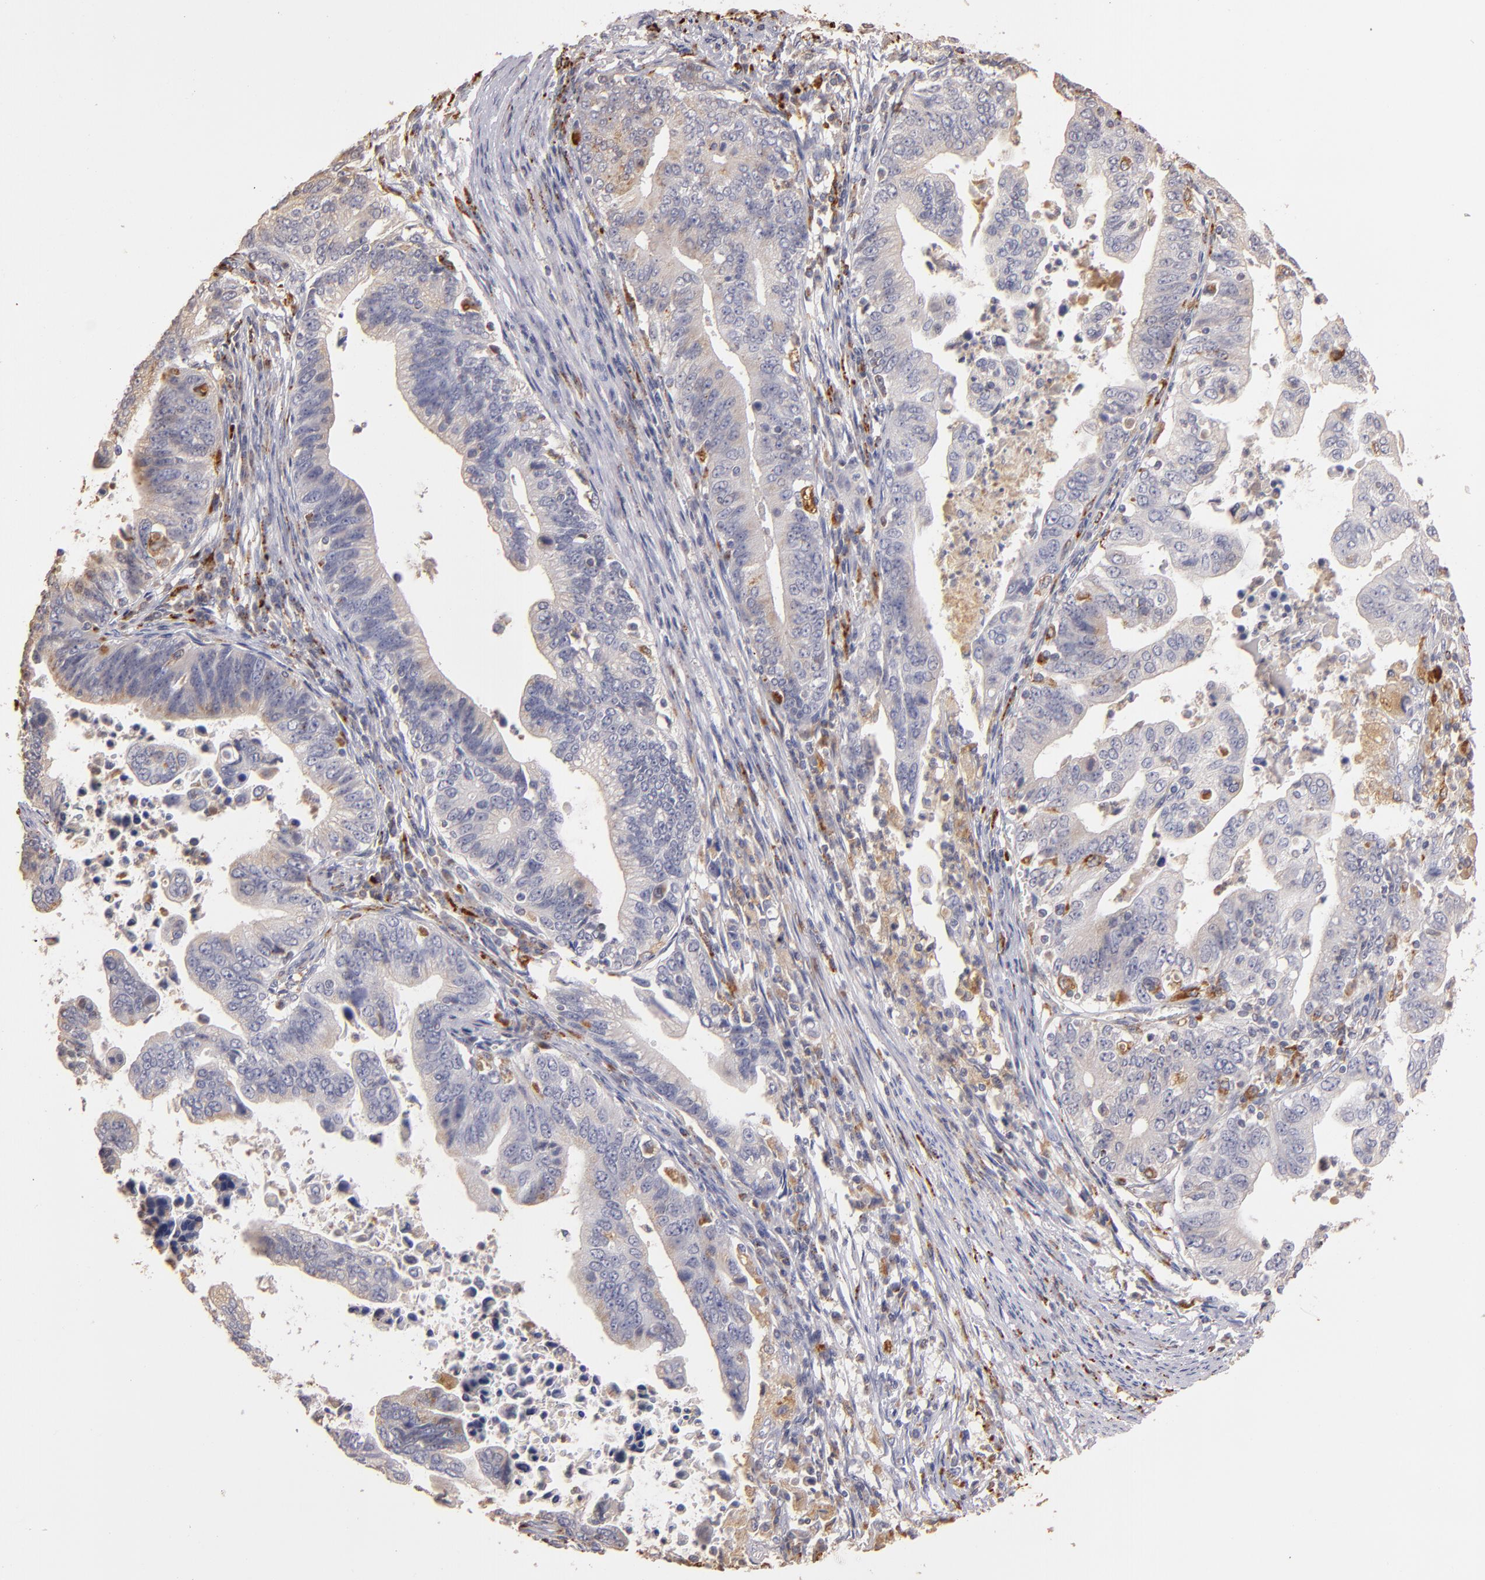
{"staining": {"intensity": "weak", "quantity": "<25%", "location": "cytoplasmic/membranous"}, "tissue": "stomach cancer", "cell_type": "Tumor cells", "image_type": "cancer", "snomed": [{"axis": "morphology", "description": "Adenocarcinoma, NOS"}, {"axis": "topography", "description": "Stomach, upper"}], "caption": "An immunohistochemistry micrograph of stomach cancer is shown. There is no staining in tumor cells of stomach cancer.", "gene": "TRAF1", "patient": {"sex": "female", "age": 50}}